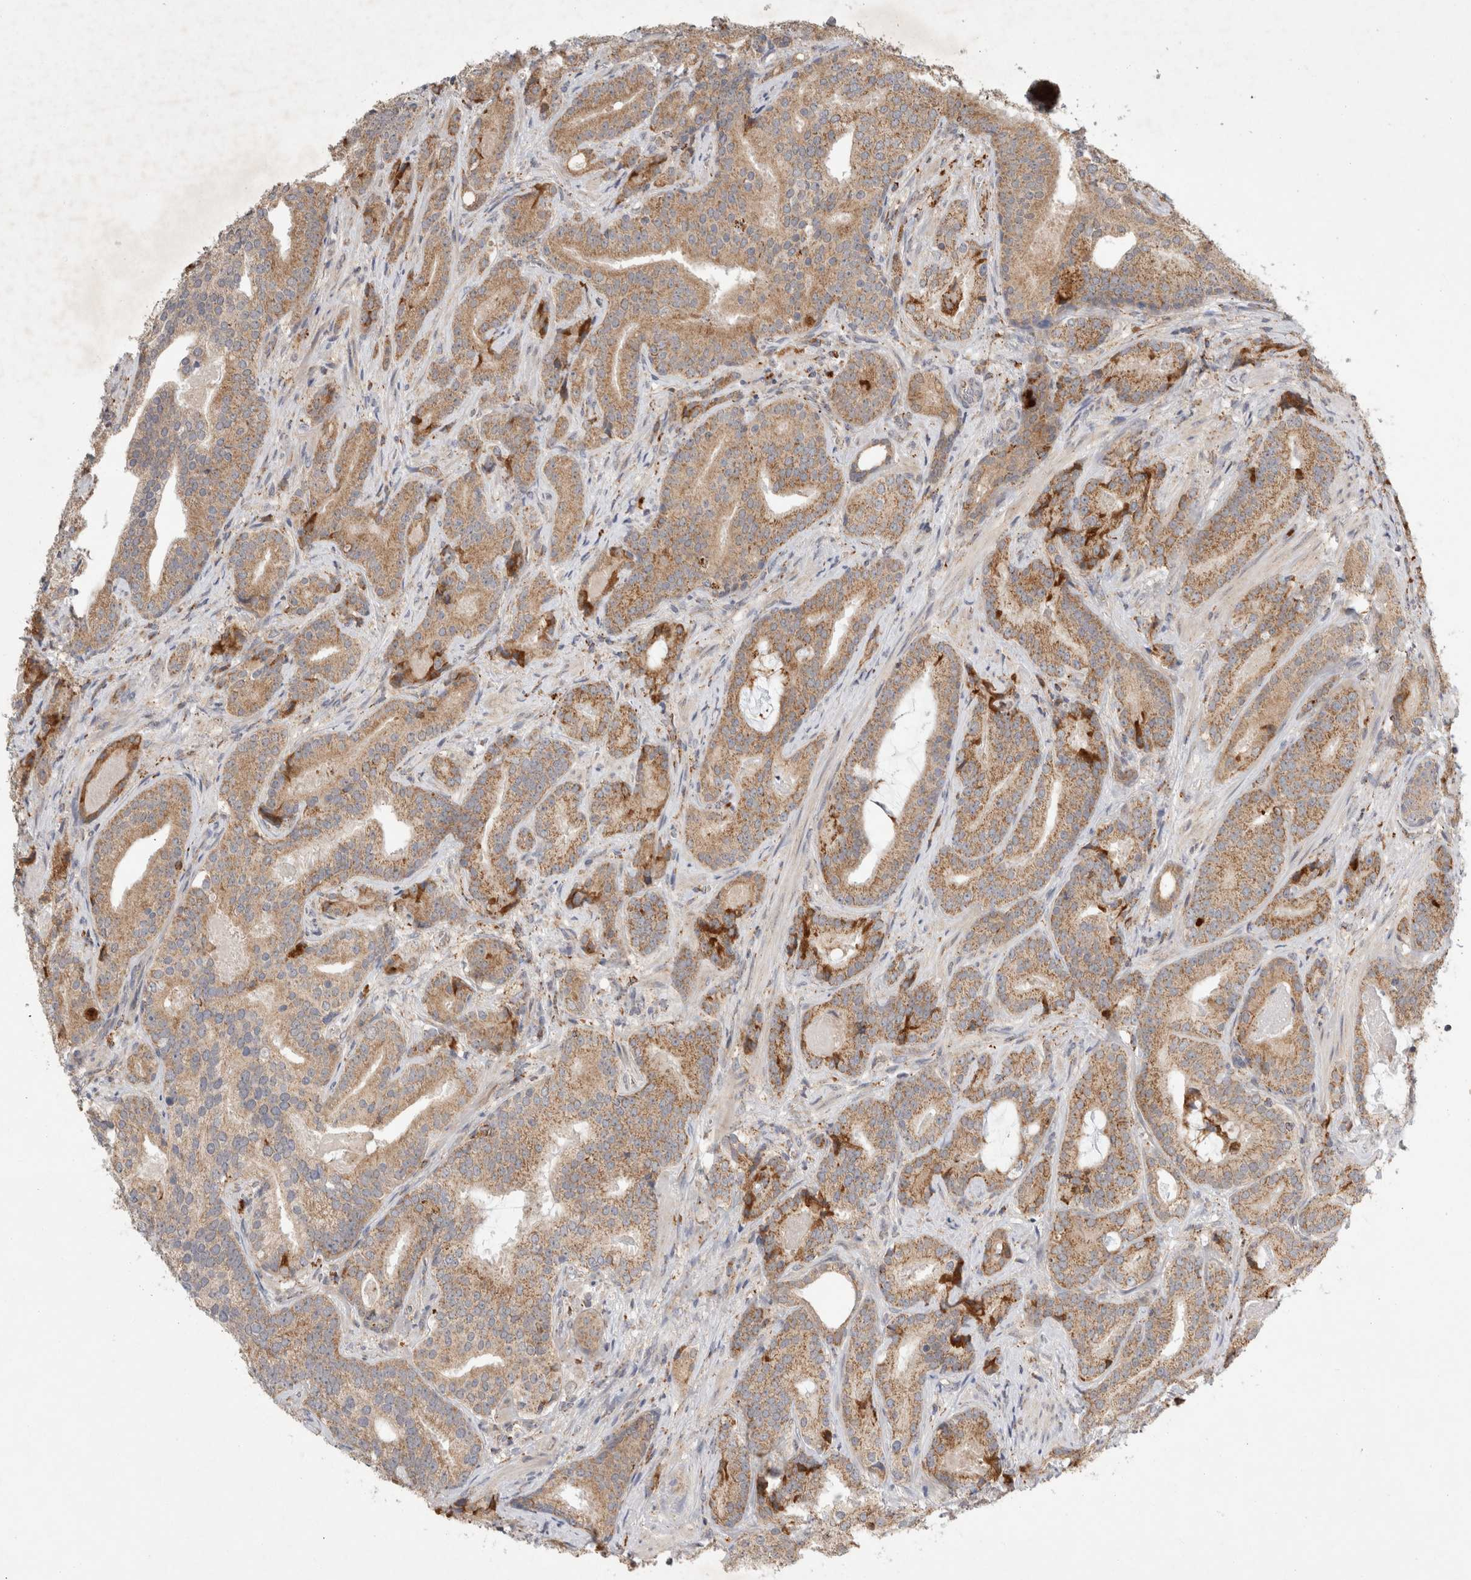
{"staining": {"intensity": "moderate", "quantity": ">75%", "location": "cytoplasmic/membranous"}, "tissue": "prostate cancer", "cell_type": "Tumor cells", "image_type": "cancer", "snomed": [{"axis": "morphology", "description": "Adenocarcinoma, Low grade"}, {"axis": "topography", "description": "Prostate"}], "caption": "A brown stain shows moderate cytoplasmic/membranous staining of a protein in prostate cancer (low-grade adenocarcinoma) tumor cells.", "gene": "HROB", "patient": {"sex": "male", "age": 67}}